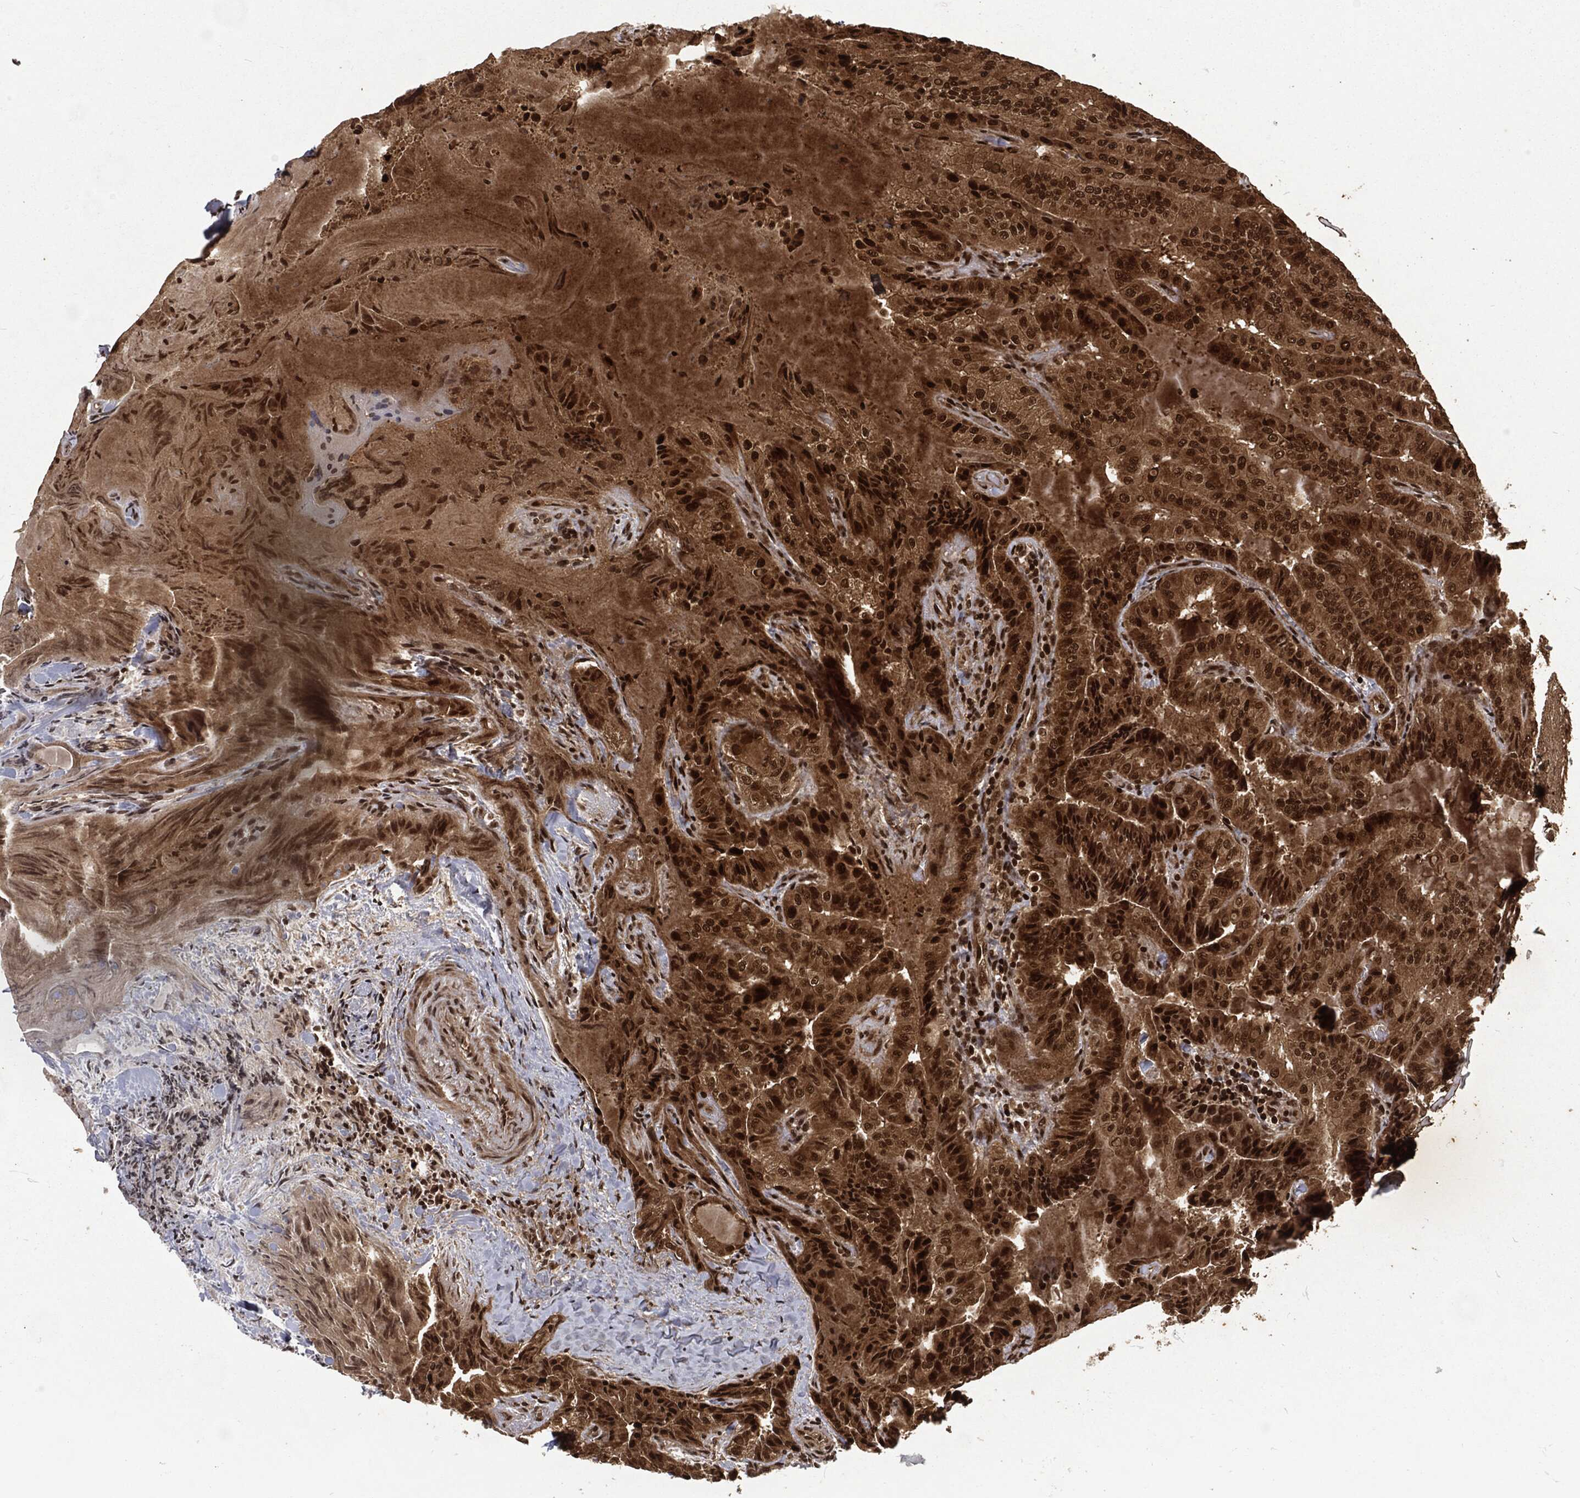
{"staining": {"intensity": "strong", "quantity": "25%-75%", "location": "cytoplasmic/membranous,nuclear"}, "tissue": "thyroid cancer", "cell_type": "Tumor cells", "image_type": "cancer", "snomed": [{"axis": "morphology", "description": "Papillary adenocarcinoma, NOS"}, {"axis": "topography", "description": "Thyroid gland"}], "caption": "Protein staining exhibits strong cytoplasmic/membranous and nuclear staining in about 25%-75% of tumor cells in thyroid papillary adenocarcinoma. (DAB (3,3'-diaminobenzidine) IHC, brown staining for protein, blue staining for nuclei).", "gene": "NGRN", "patient": {"sex": "female", "age": 68}}